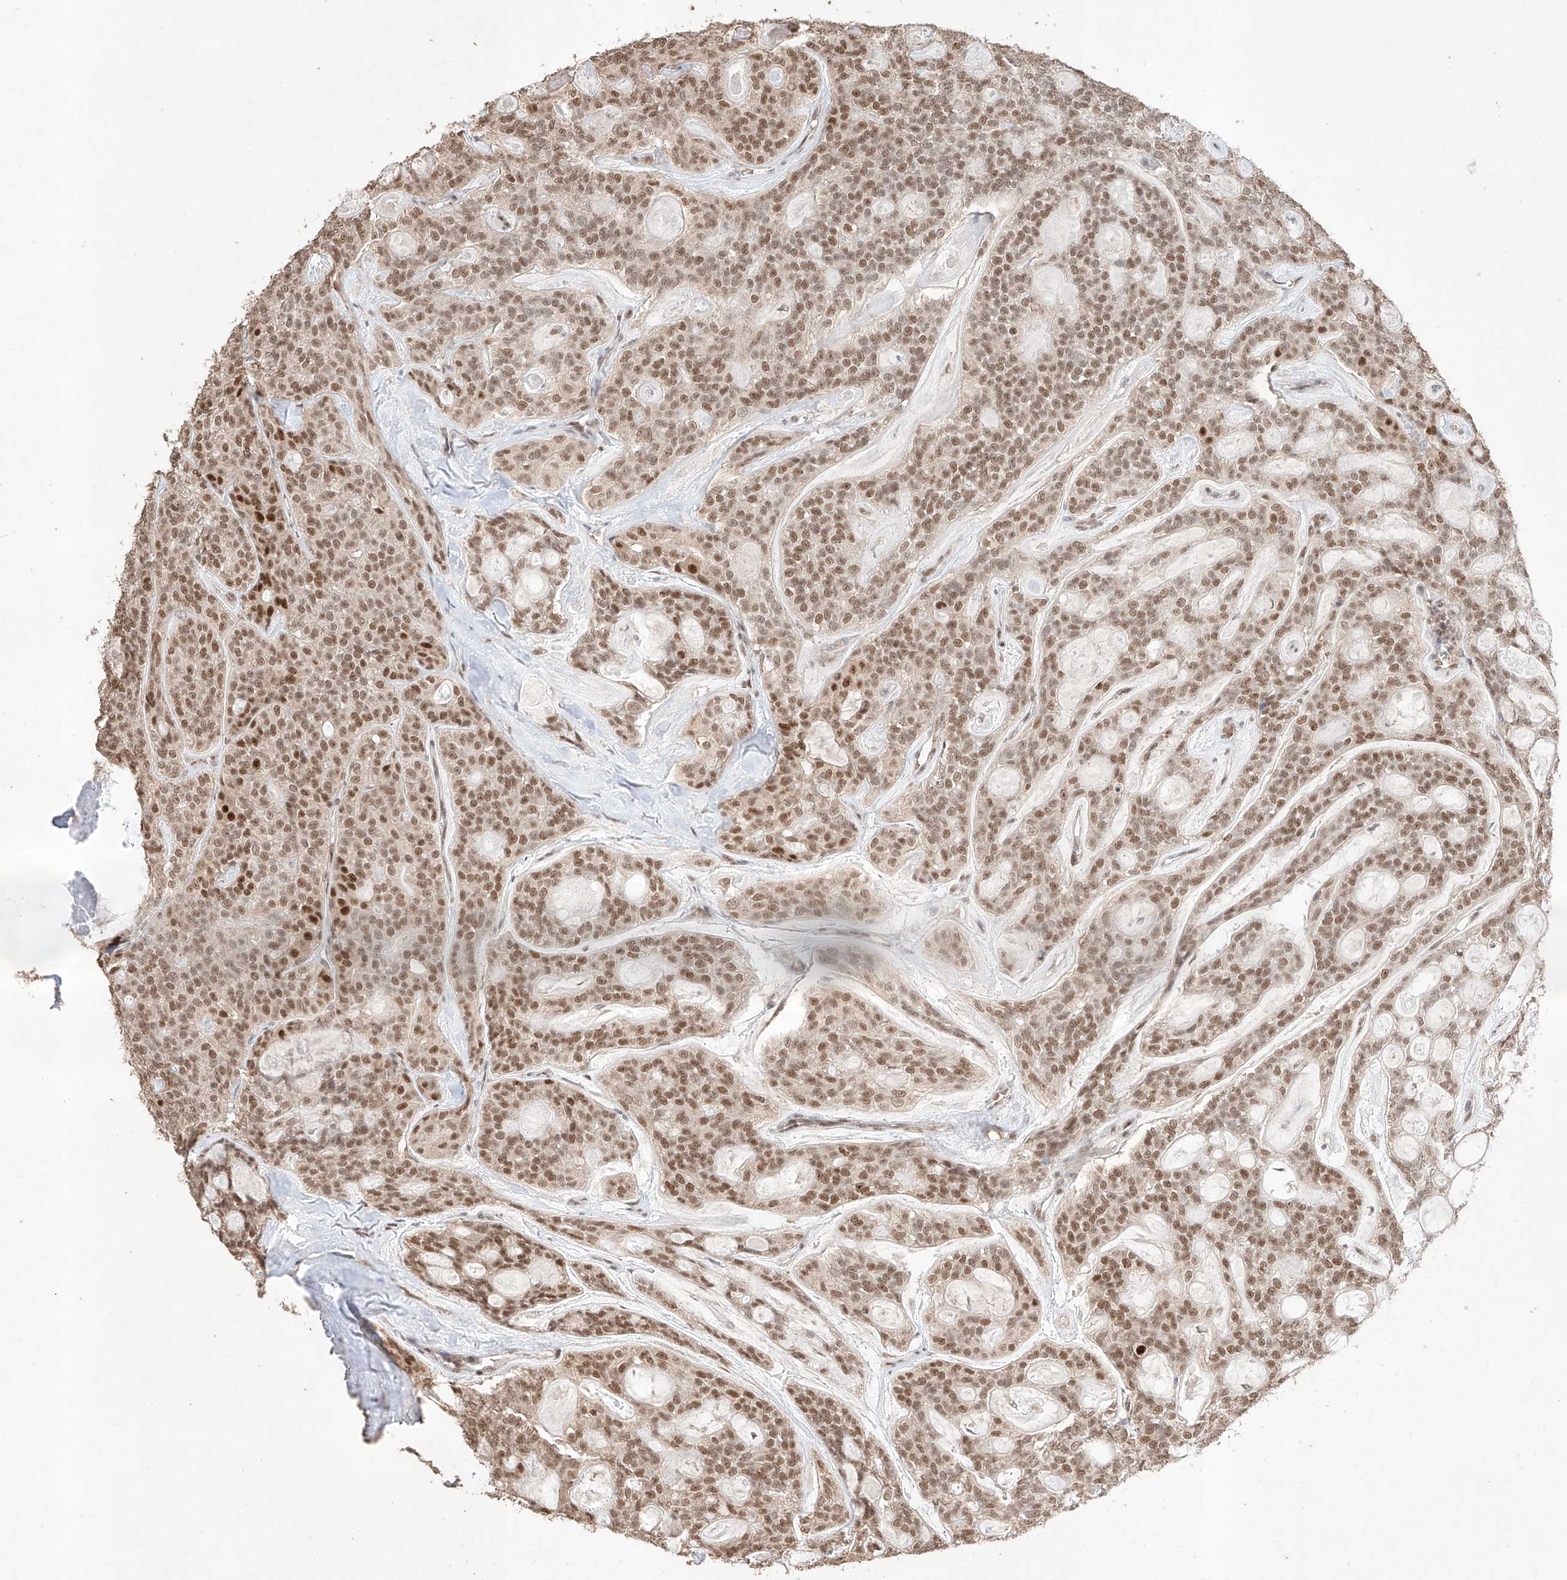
{"staining": {"intensity": "moderate", "quantity": ">75%", "location": "nuclear"}, "tissue": "head and neck cancer", "cell_type": "Tumor cells", "image_type": "cancer", "snomed": [{"axis": "morphology", "description": "Adenocarcinoma, NOS"}, {"axis": "topography", "description": "Head-Neck"}], "caption": "Protein expression analysis of human head and neck adenocarcinoma reveals moderate nuclear positivity in approximately >75% of tumor cells.", "gene": "APIP", "patient": {"sex": "male", "age": 66}}